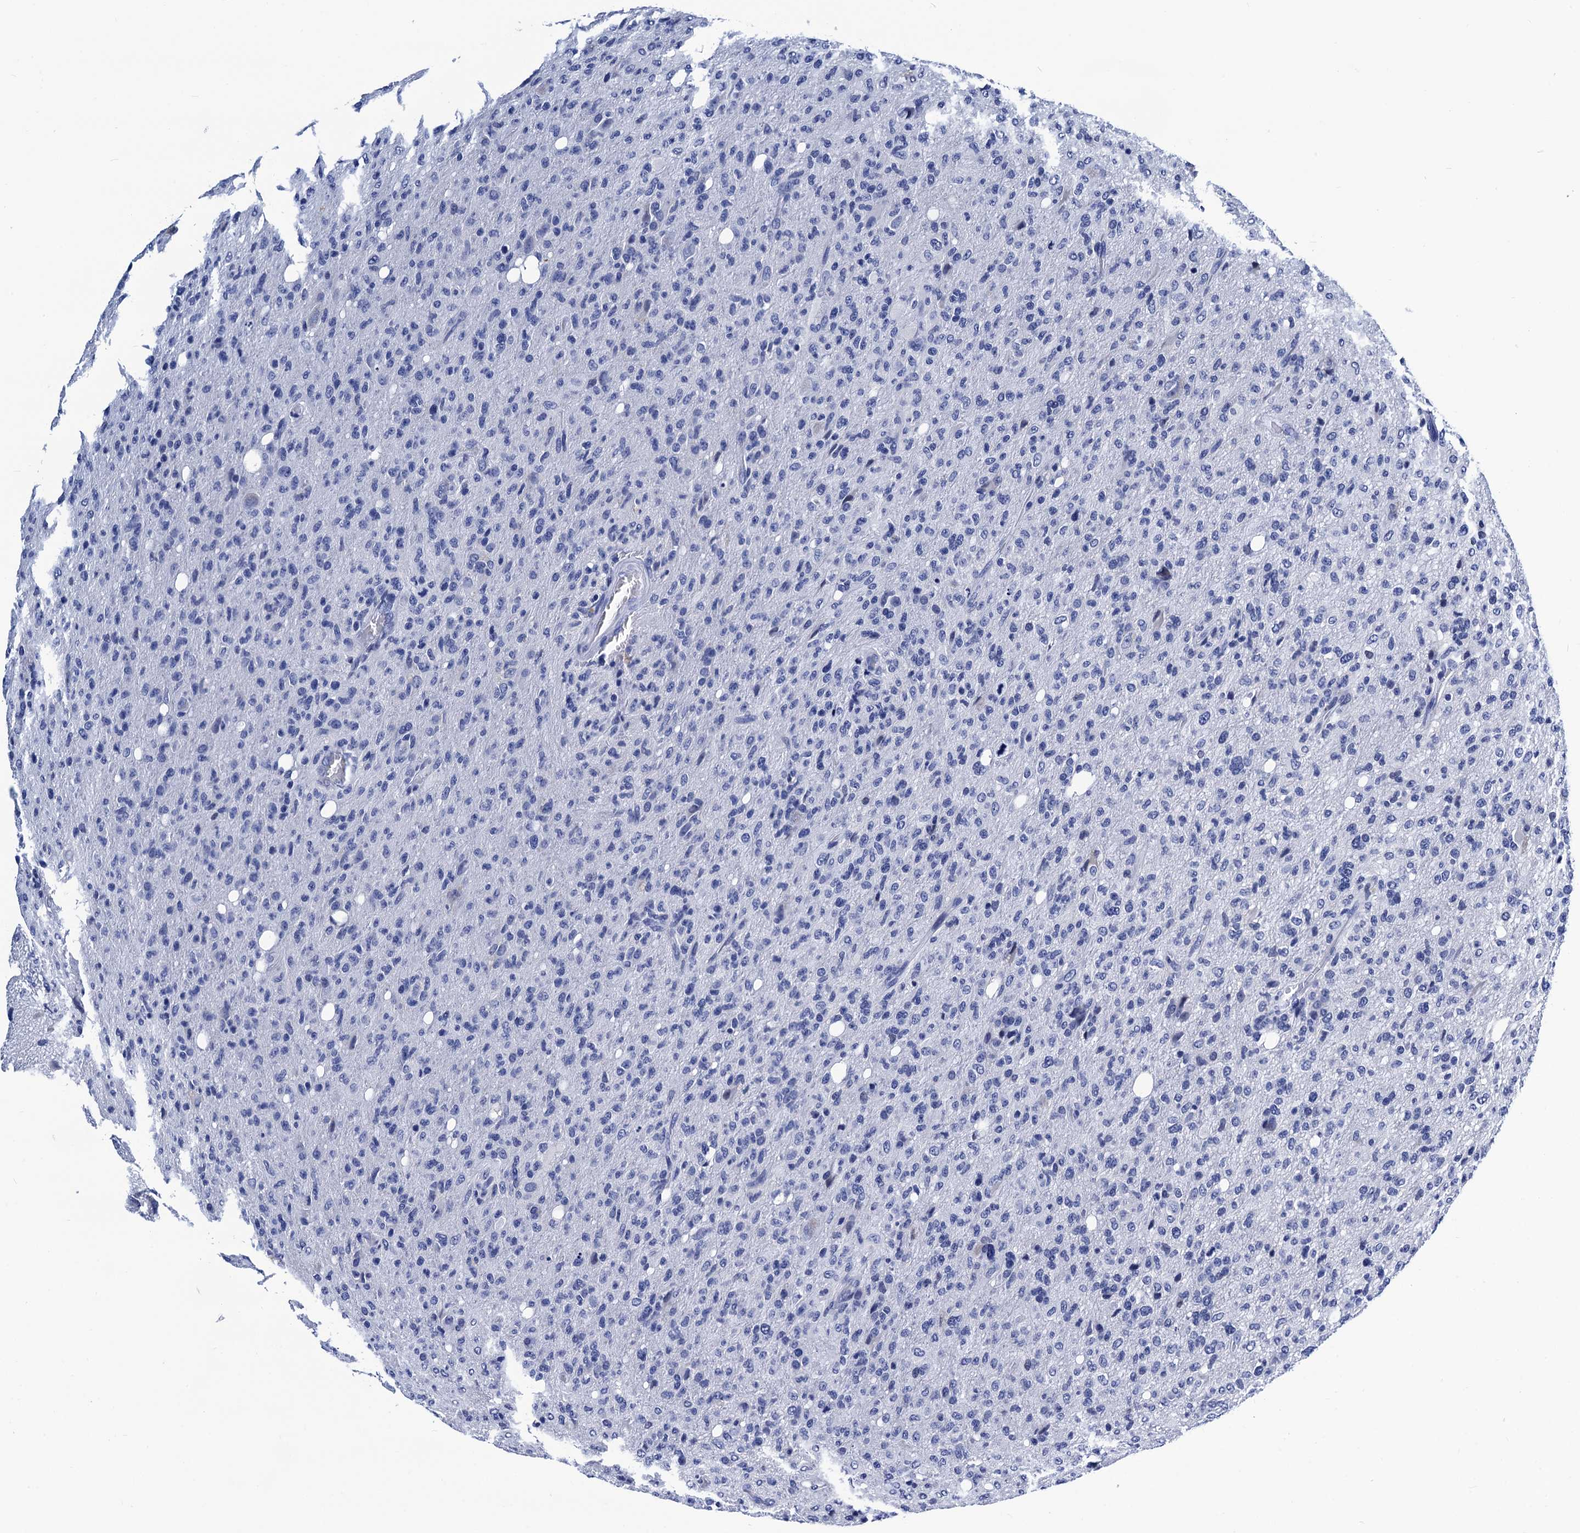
{"staining": {"intensity": "negative", "quantity": "none", "location": "none"}, "tissue": "glioma", "cell_type": "Tumor cells", "image_type": "cancer", "snomed": [{"axis": "morphology", "description": "Glioma, malignant, High grade"}, {"axis": "topography", "description": "Brain"}], "caption": "There is no significant expression in tumor cells of glioma.", "gene": "LRRC30", "patient": {"sex": "female", "age": 57}}